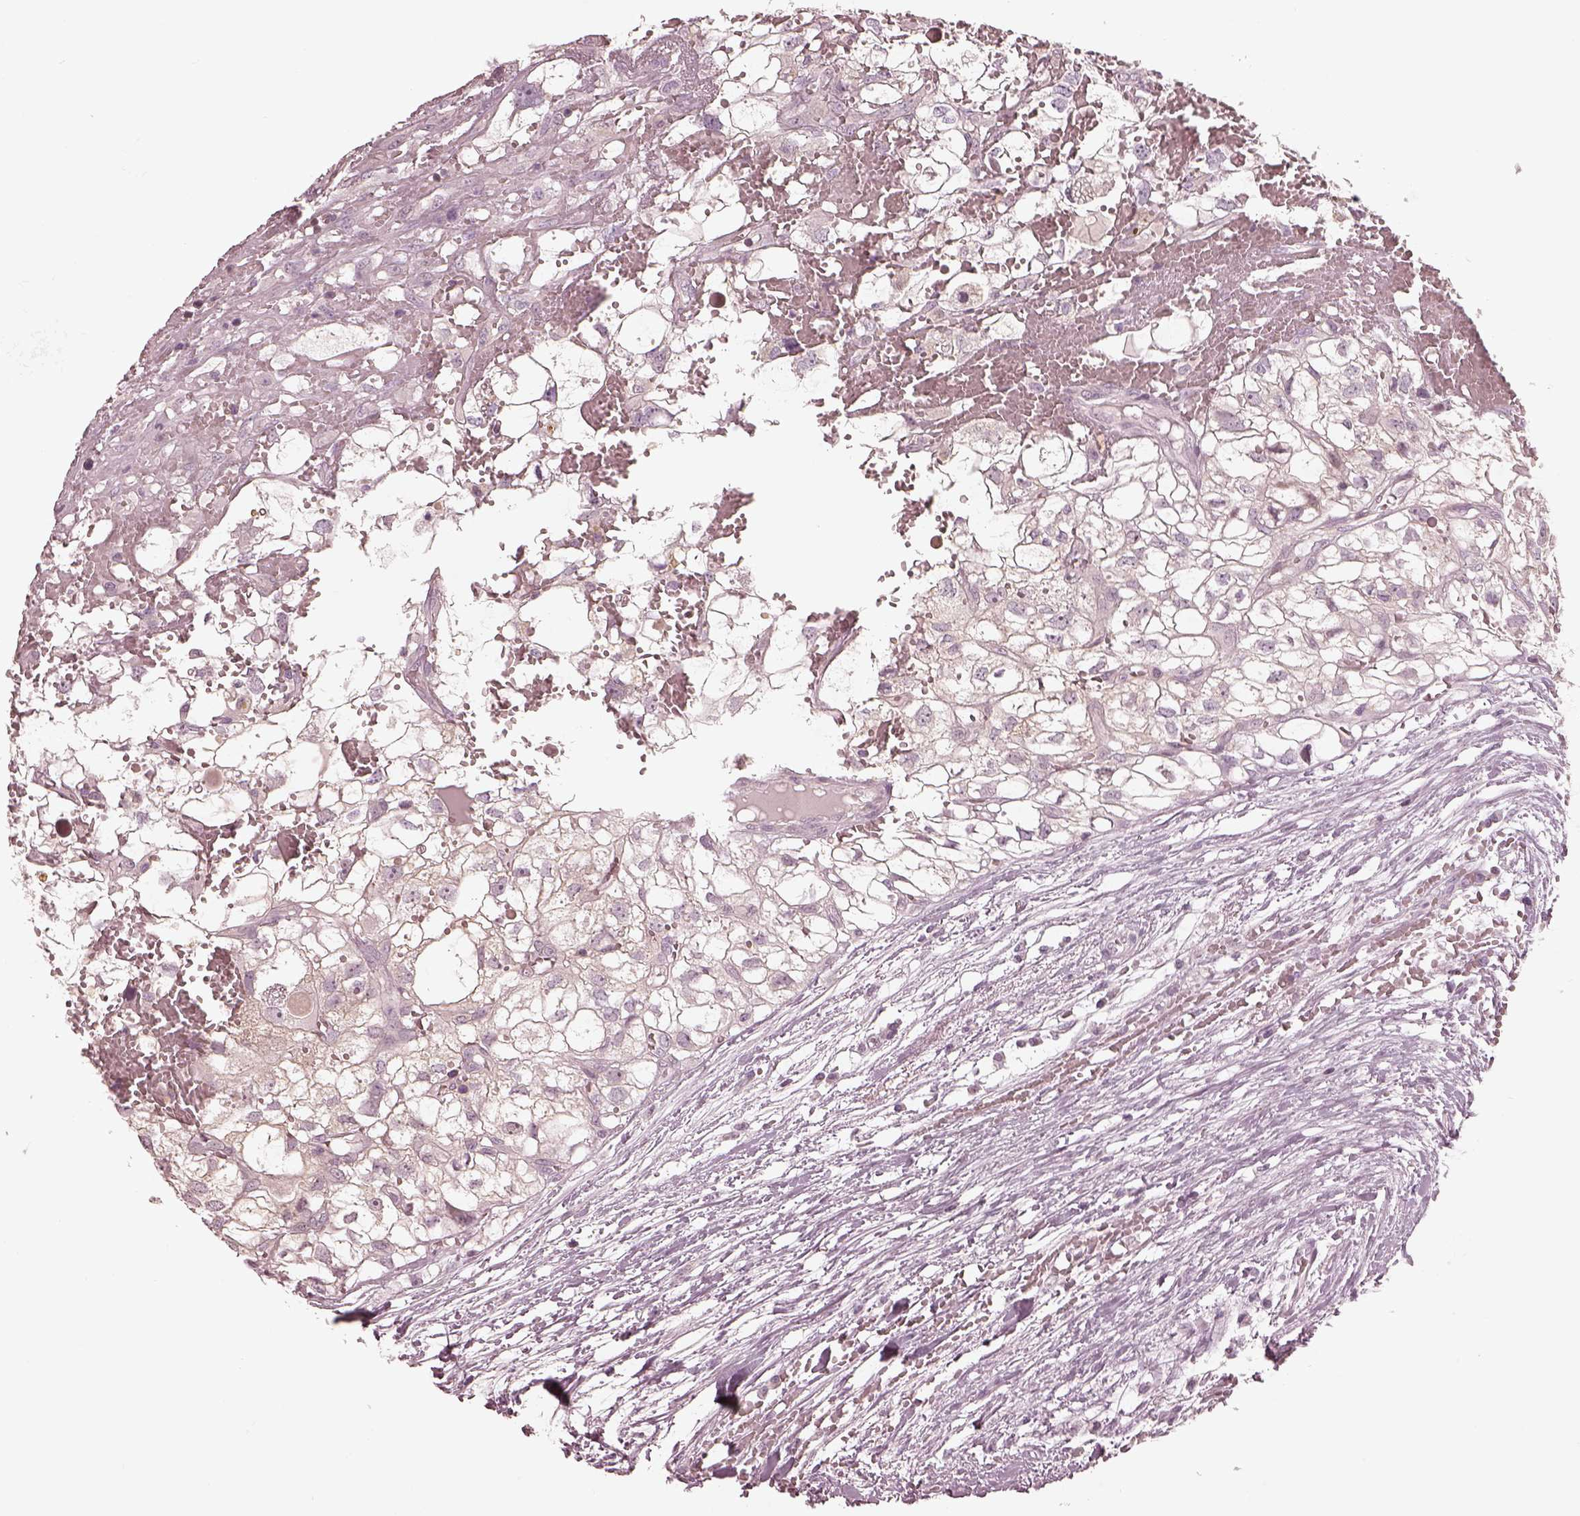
{"staining": {"intensity": "negative", "quantity": "none", "location": "none"}, "tissue": "renal cancer", "cell_type": "Tumor cells", "image_type": "cancer", "snomed": [{"axis": "morphology", "description": "Adenocarcinoma, NOS"}, {"axis": "topography", "description": "Kidney"}], "caption": "Immunohistochemical staining of renal cancer shows no significant positivity in tumor cells.", "gene": "EGR4", "patient": {"sex": "male", "age": 56}}